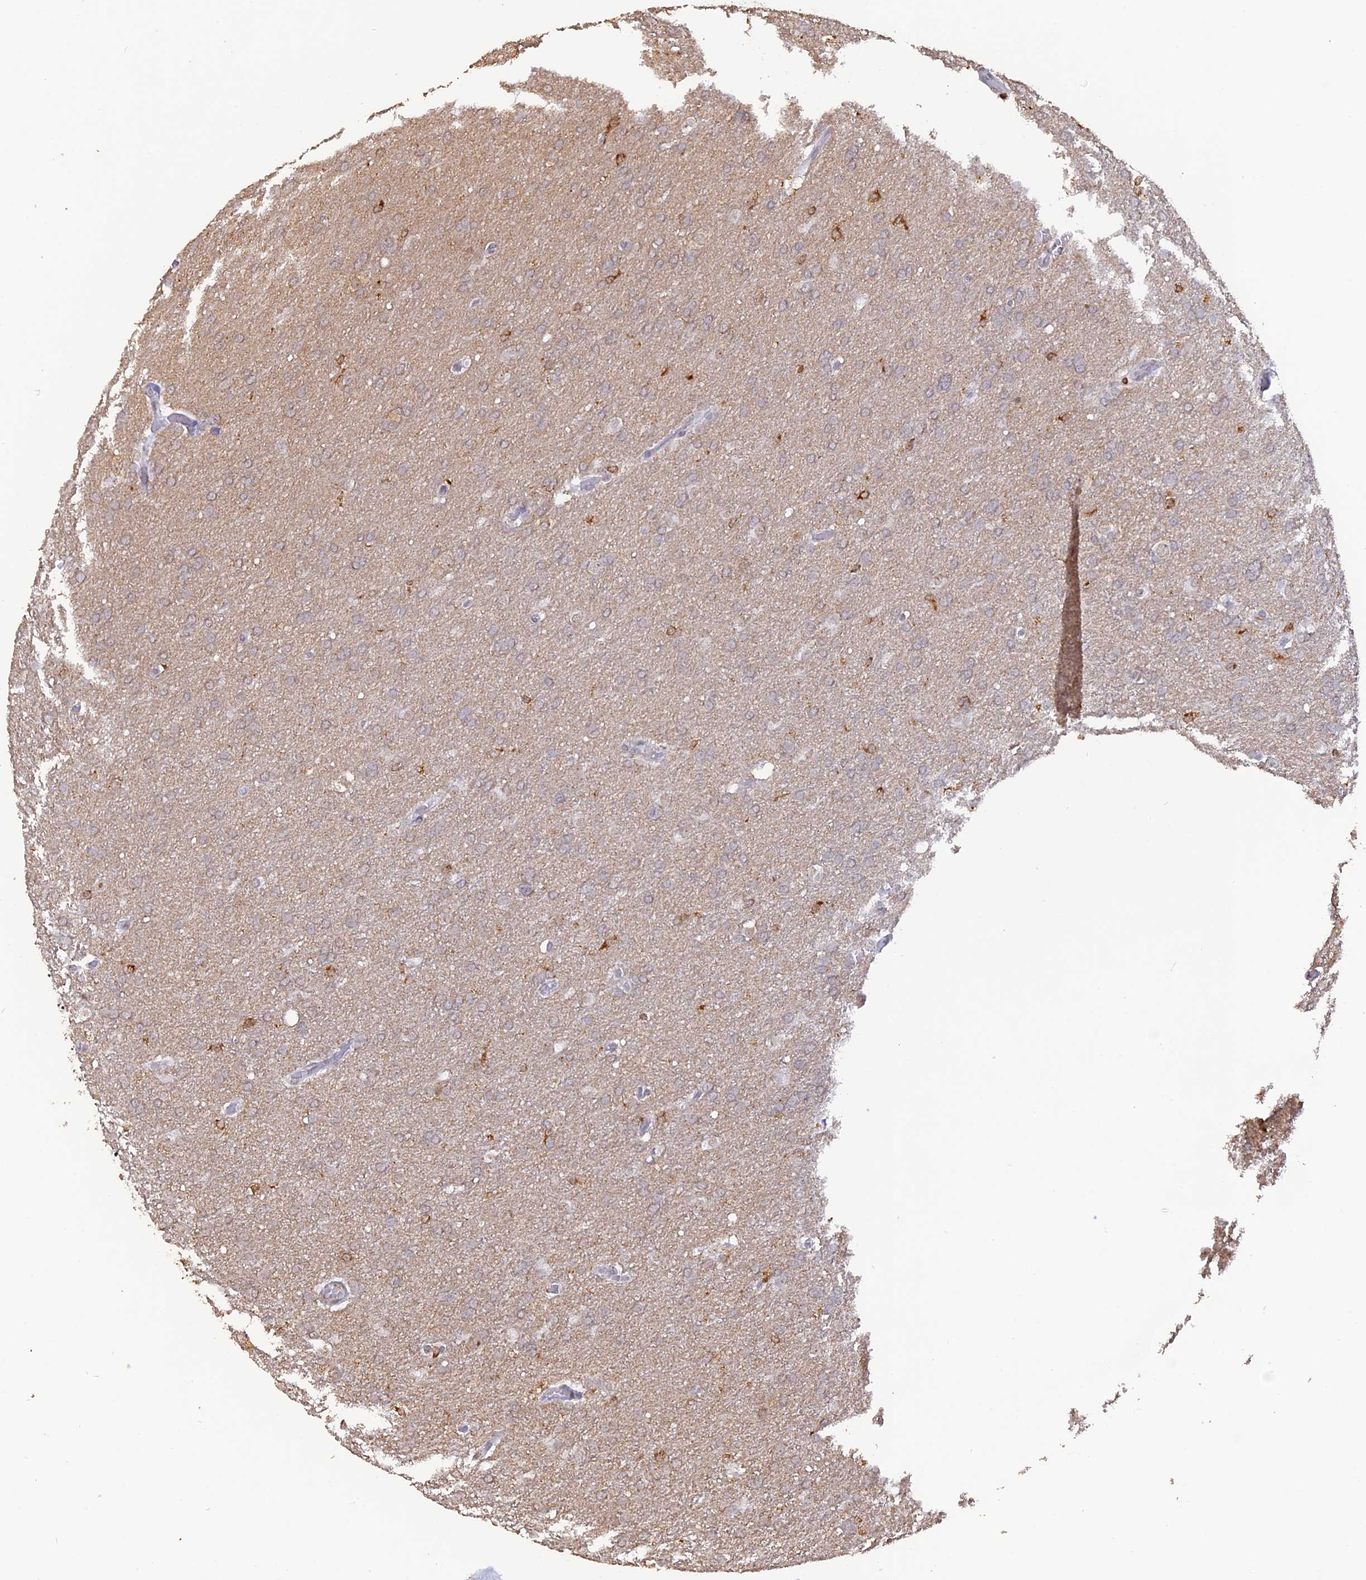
{"staining": {"intensity": "negative", "quantity": "none", "location": "none"}, "tissue": "glioma", "cell_type": "Tumor cells", "image_type": "cancer", "snomed": [{"axis": "morphology", "description": "Glioma, malignant, High grade"}, {"axis": "topography", "description": "Cerebral cortex"}], "caption": "Tumor cells show no significant staining in glioma. The staining is performed using DAB brown chromogen with nuclei counter-stained in using hematoxylin.", "gene": "APOBR", "patient": {"sex": "female", "age": 36}}